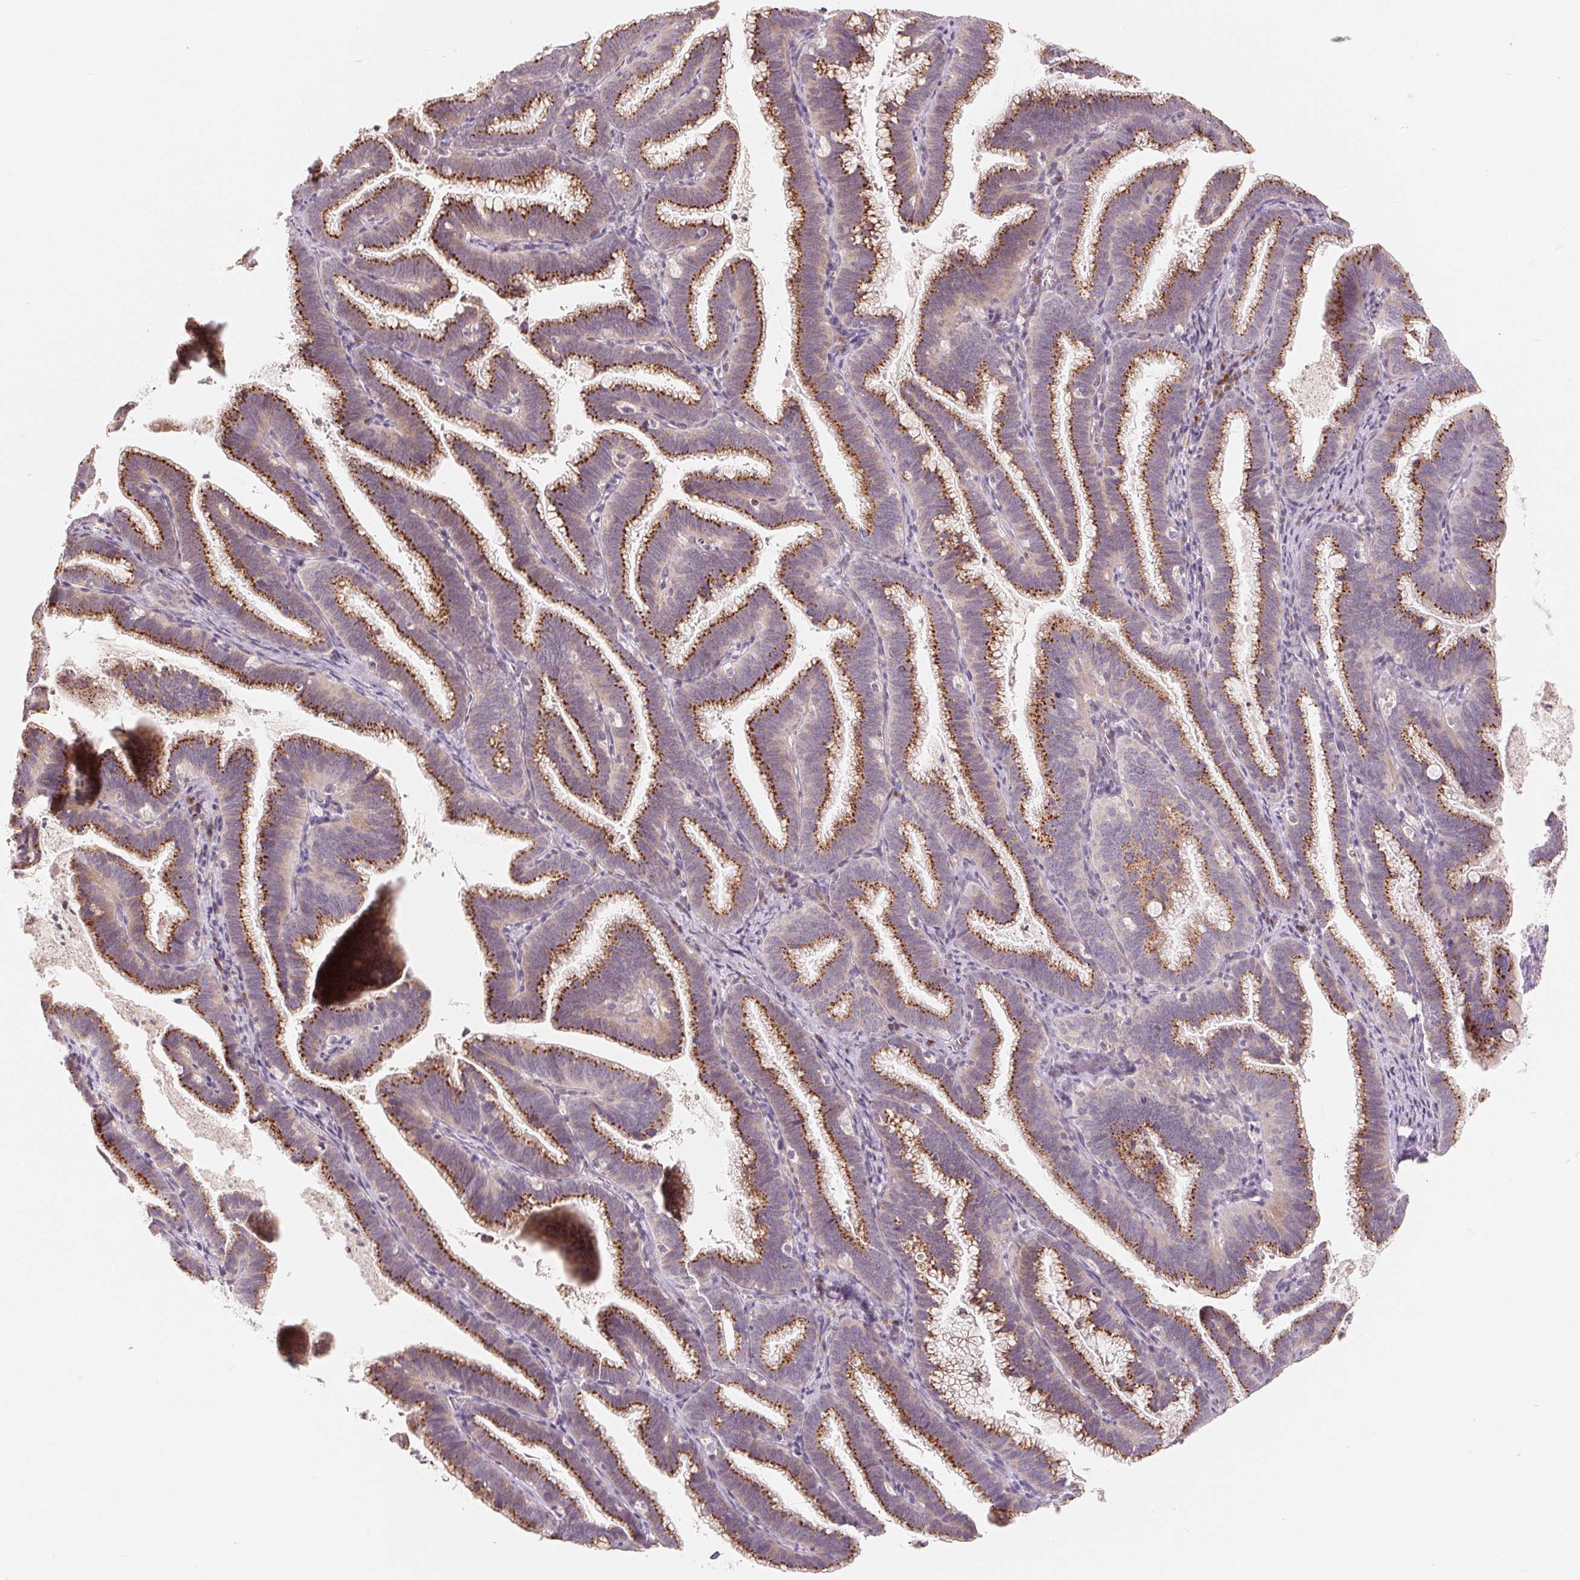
{"staining": {"intensity": "strong", "quantity": ">75%", "location": "cytoplasmic/membranous"}, "tissue": "cervical cancer", "cell_type": "Tumor cells", "image_type": "cancer", "snomed": [{"axis": "morphology", "description": "Adenocarcinoma, NOS"}, {"axis": "topography", "description": "Cervix"}], "caption": "A brown stain shows strong cytoplasmic/membranous staining of a protein in cervical cancer (adenocarcinoma) tumor cells.", "gene": "TMSB15B", "patient": {"sex": "female", "age": 61}}